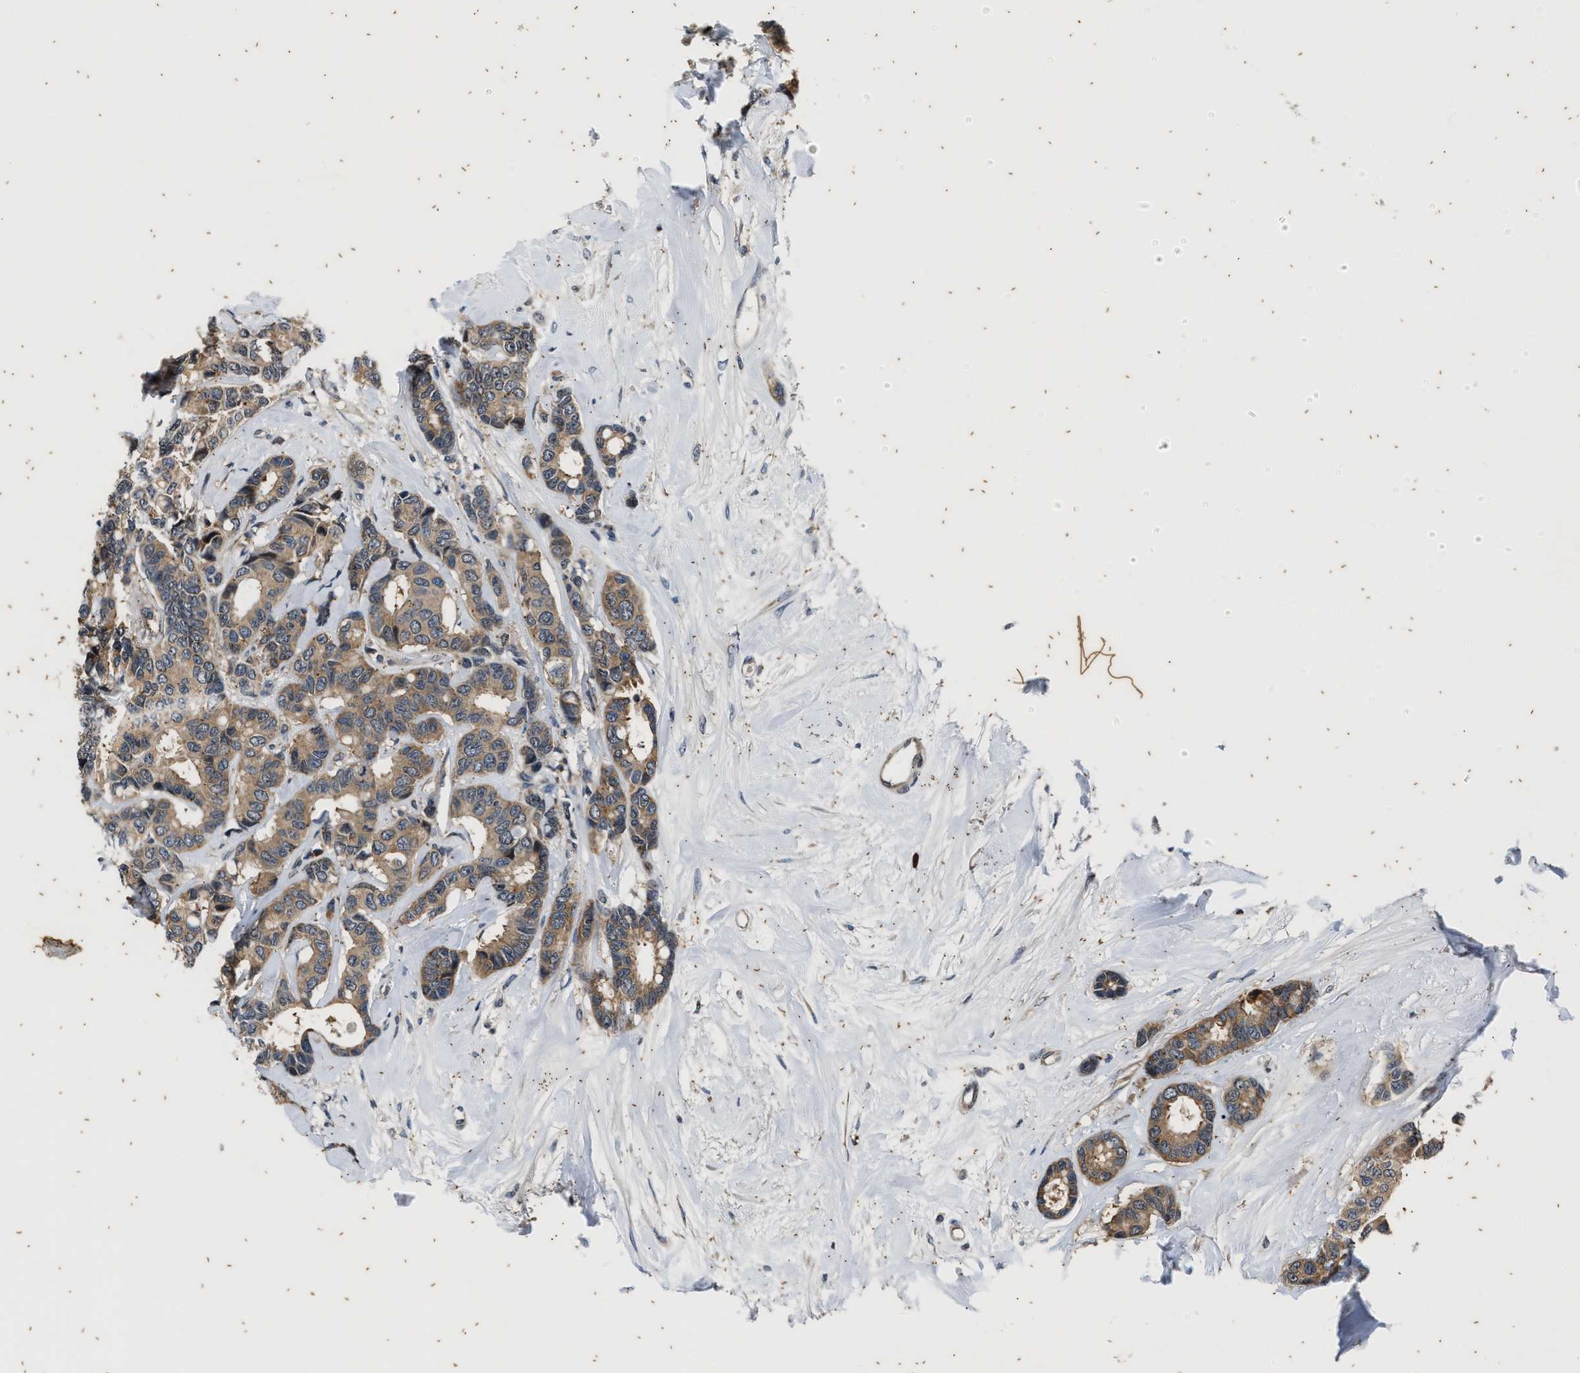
{"staining": {"intensity": "moderate", "quantity": ">75%", "location": "cytoplasmic/membranous"}, "tissue": "breast cancer", "cell_type": "Tumor cells", "image_type": "cancer", "snomed": [{"axis": "morphology", "description": "Duct carcinoma"}, {"axis": "topography", "description": "Breast"}], "caption": "Breast cancer stained with a protein marker exhibits moderate staining in tumor cells.", "gene": "PTPN7", "patient": {"sex": "female", "age": 87}}